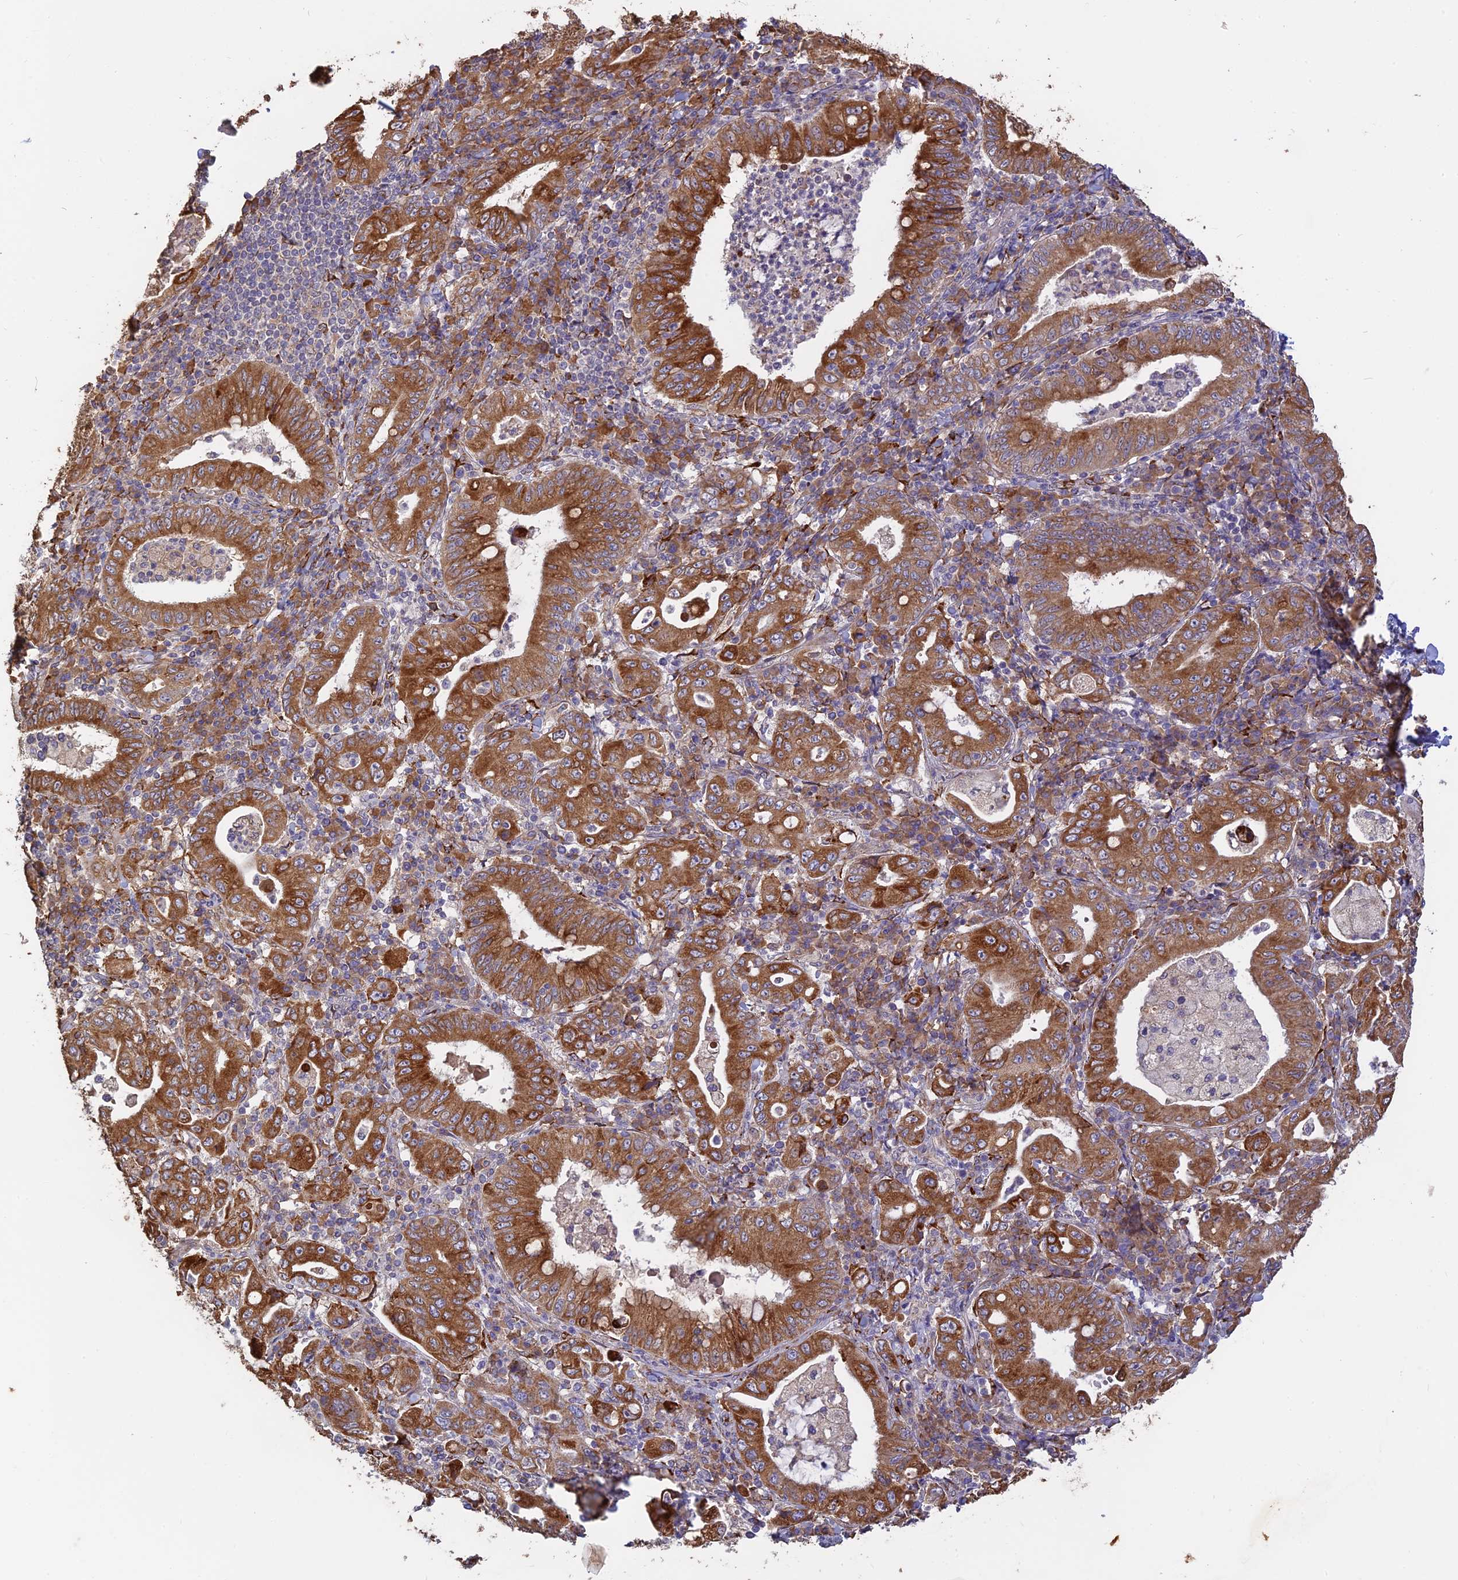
{"staining": {"intensity": "strong", "quantity": ">75%", "location": "cytoplasmic/membranous"}, "tissue": "stomach cancer", "cell_type": "Tumor cells", "image_type": "cancer", "snomed": [{"axis": "morphology", "description": "Normal tissue, NOS"}, {"axis": "morphology", "description": "Adenocarcinoma, NOS"}, {"axis": "topography", "description": "Esophagus"}, {"axis": "topography", "description": "Stomach, upper"}, {"axis": "topography", "description": "Peripheral nerve tissue"}], "caption": "This is an image of immunohistochemistry (IHC) staining of stomach cancer, which shows strong positivity in the cytoplasmic/membranous of tumor cells.", "gene": "PPIC", "patient": {"sex": "male", "age": 62}}